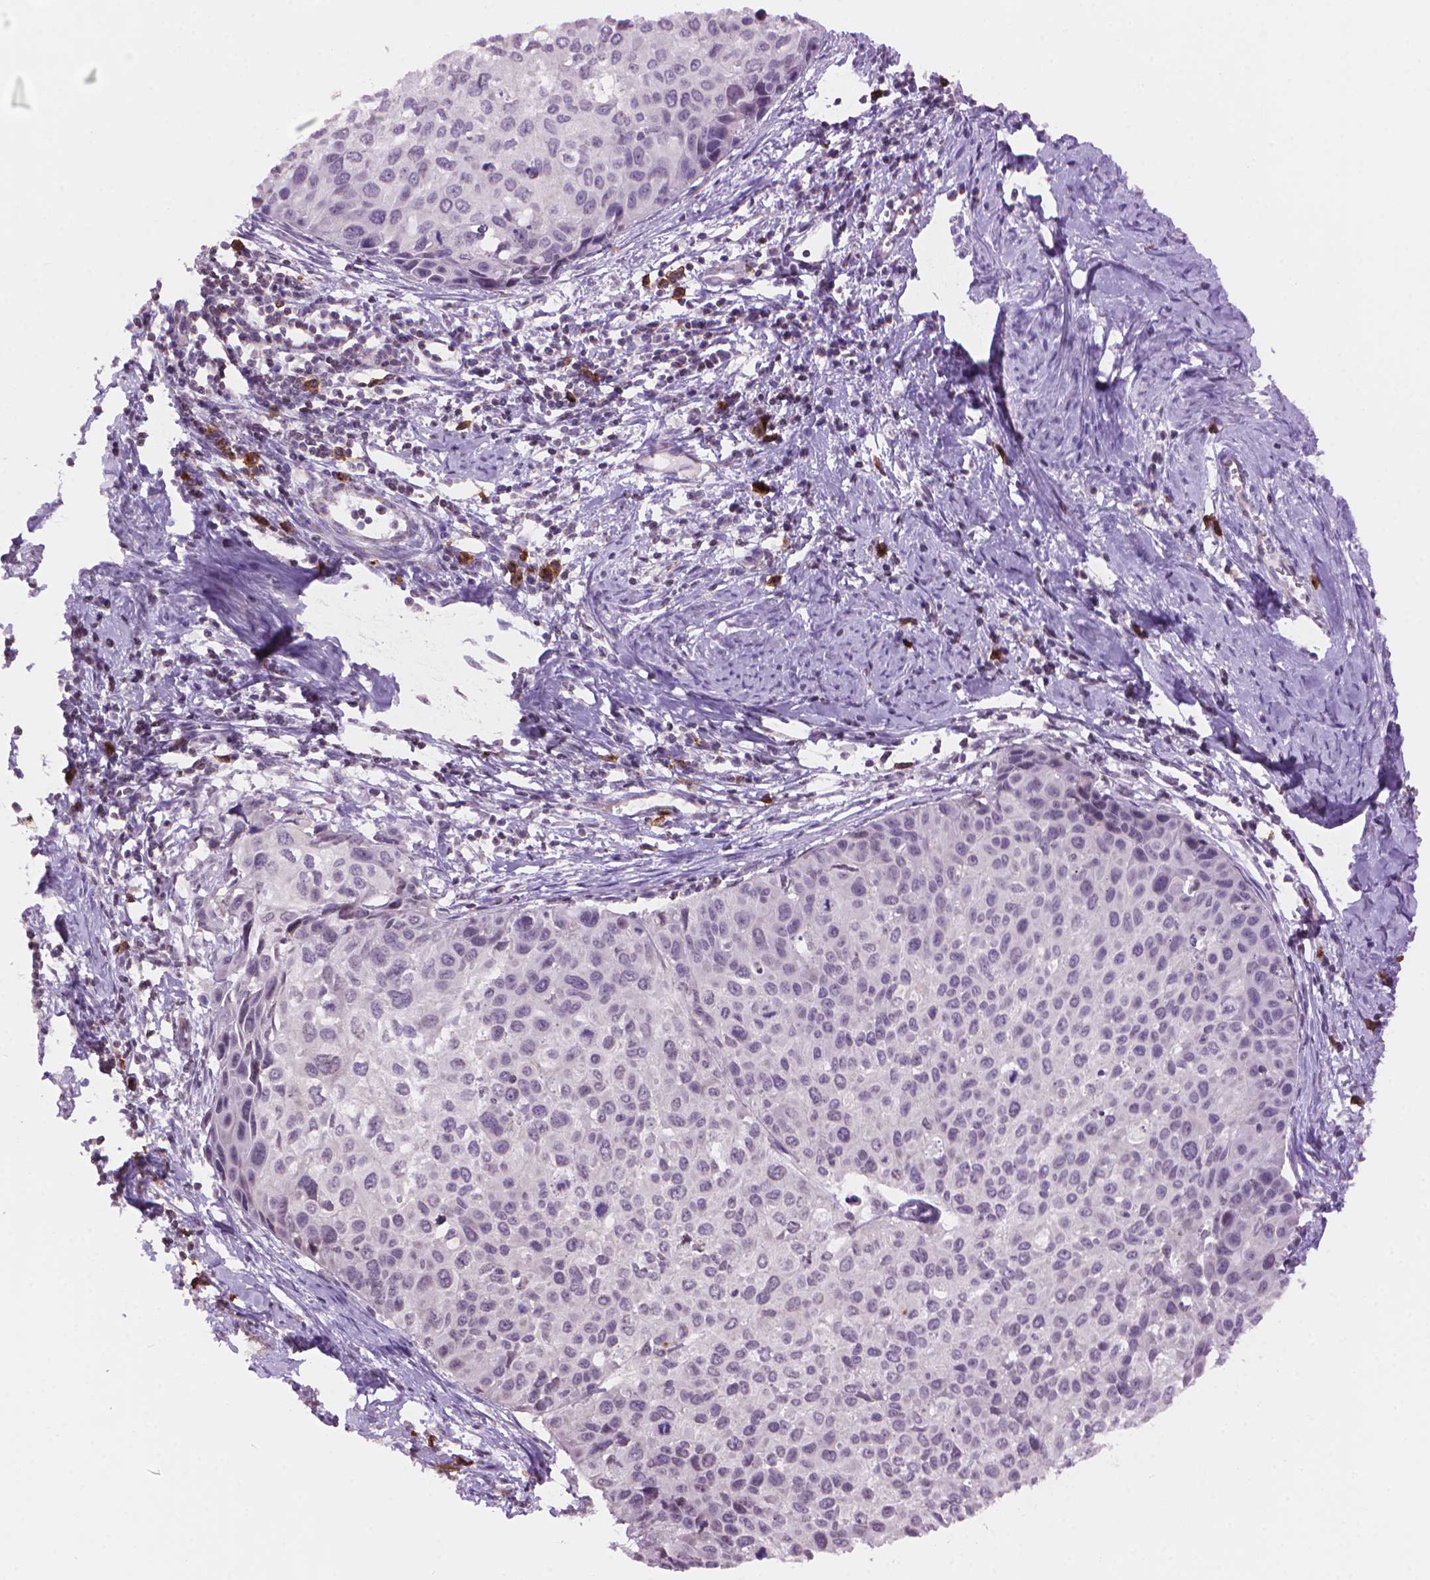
{"staining": {"intensity": "negative", "quantity": "none", "location": "none"}, "tissue": "cervical cancer", "cell_type": "Tumor cells", "image_type": "cancer", "snomed": [{"axis": "morphology", "description": "Squamous cell carcinoma, NOS"}, {"axis": "topography", "description": "Cervix"}], "caption": "Tumor cells are negative for protein expression in human squamous cell carcinoma (cervical). Nuclei are stained in blue.", "gene": "TMEM184A", "patient": {"sex": "female", "age": 50}}